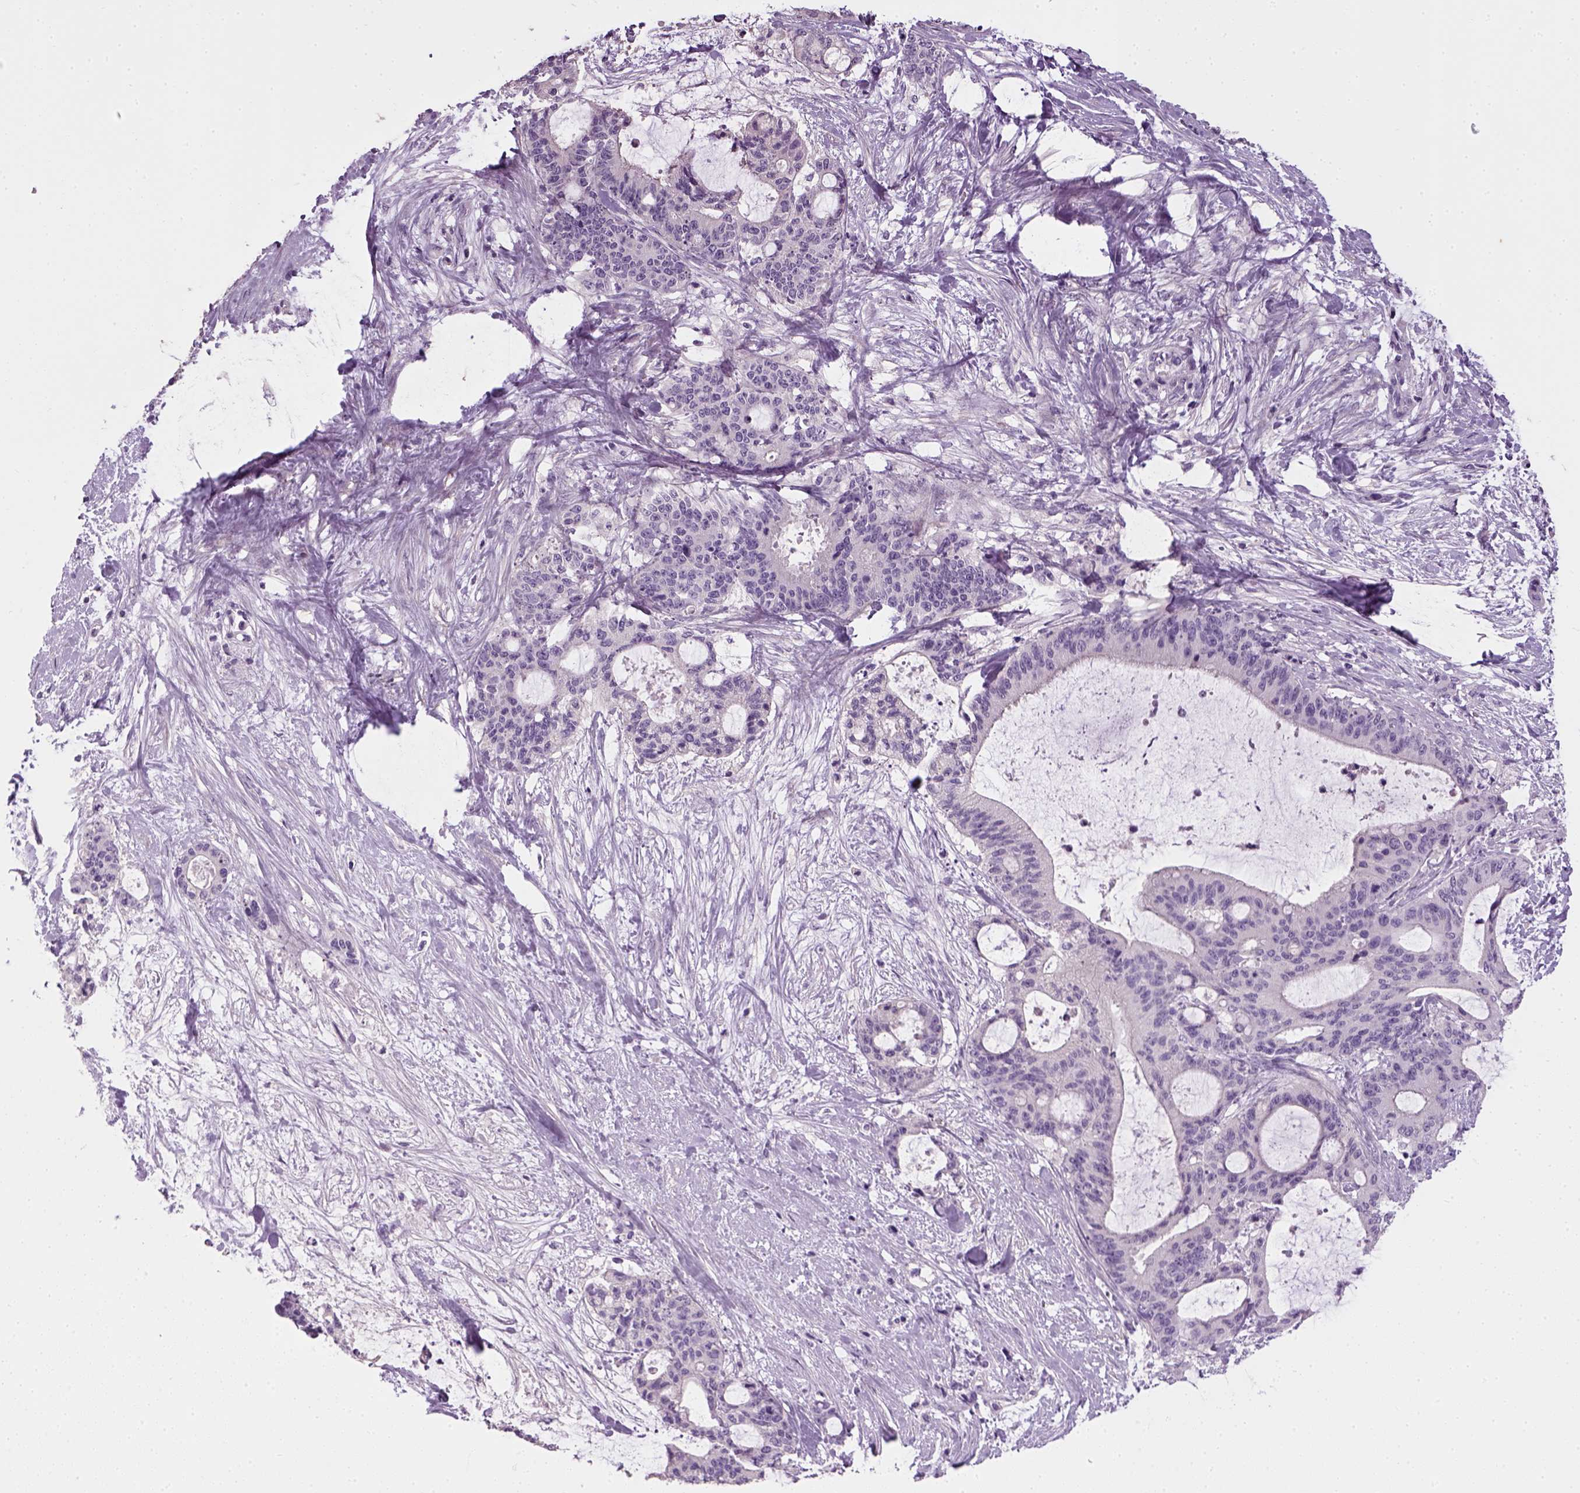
{"staining": {"intensity": "negative", "quantity": "none", "location": "none"}, "tissue": "liver cancer", "cell_type": "Tumor cells", "image_type": "cancer", "snomed": [{"axis": "morphology", "description": "Cholangiocarcinoma"}, {"axis": "topography", "description": "Liver"}], "caption": "Immunohistochemistry (IHC) of human liver cancer shows no positivity in tumor cells.", "gene": "ELOVL3", "patient": {"sex": "female", "age": 73}}